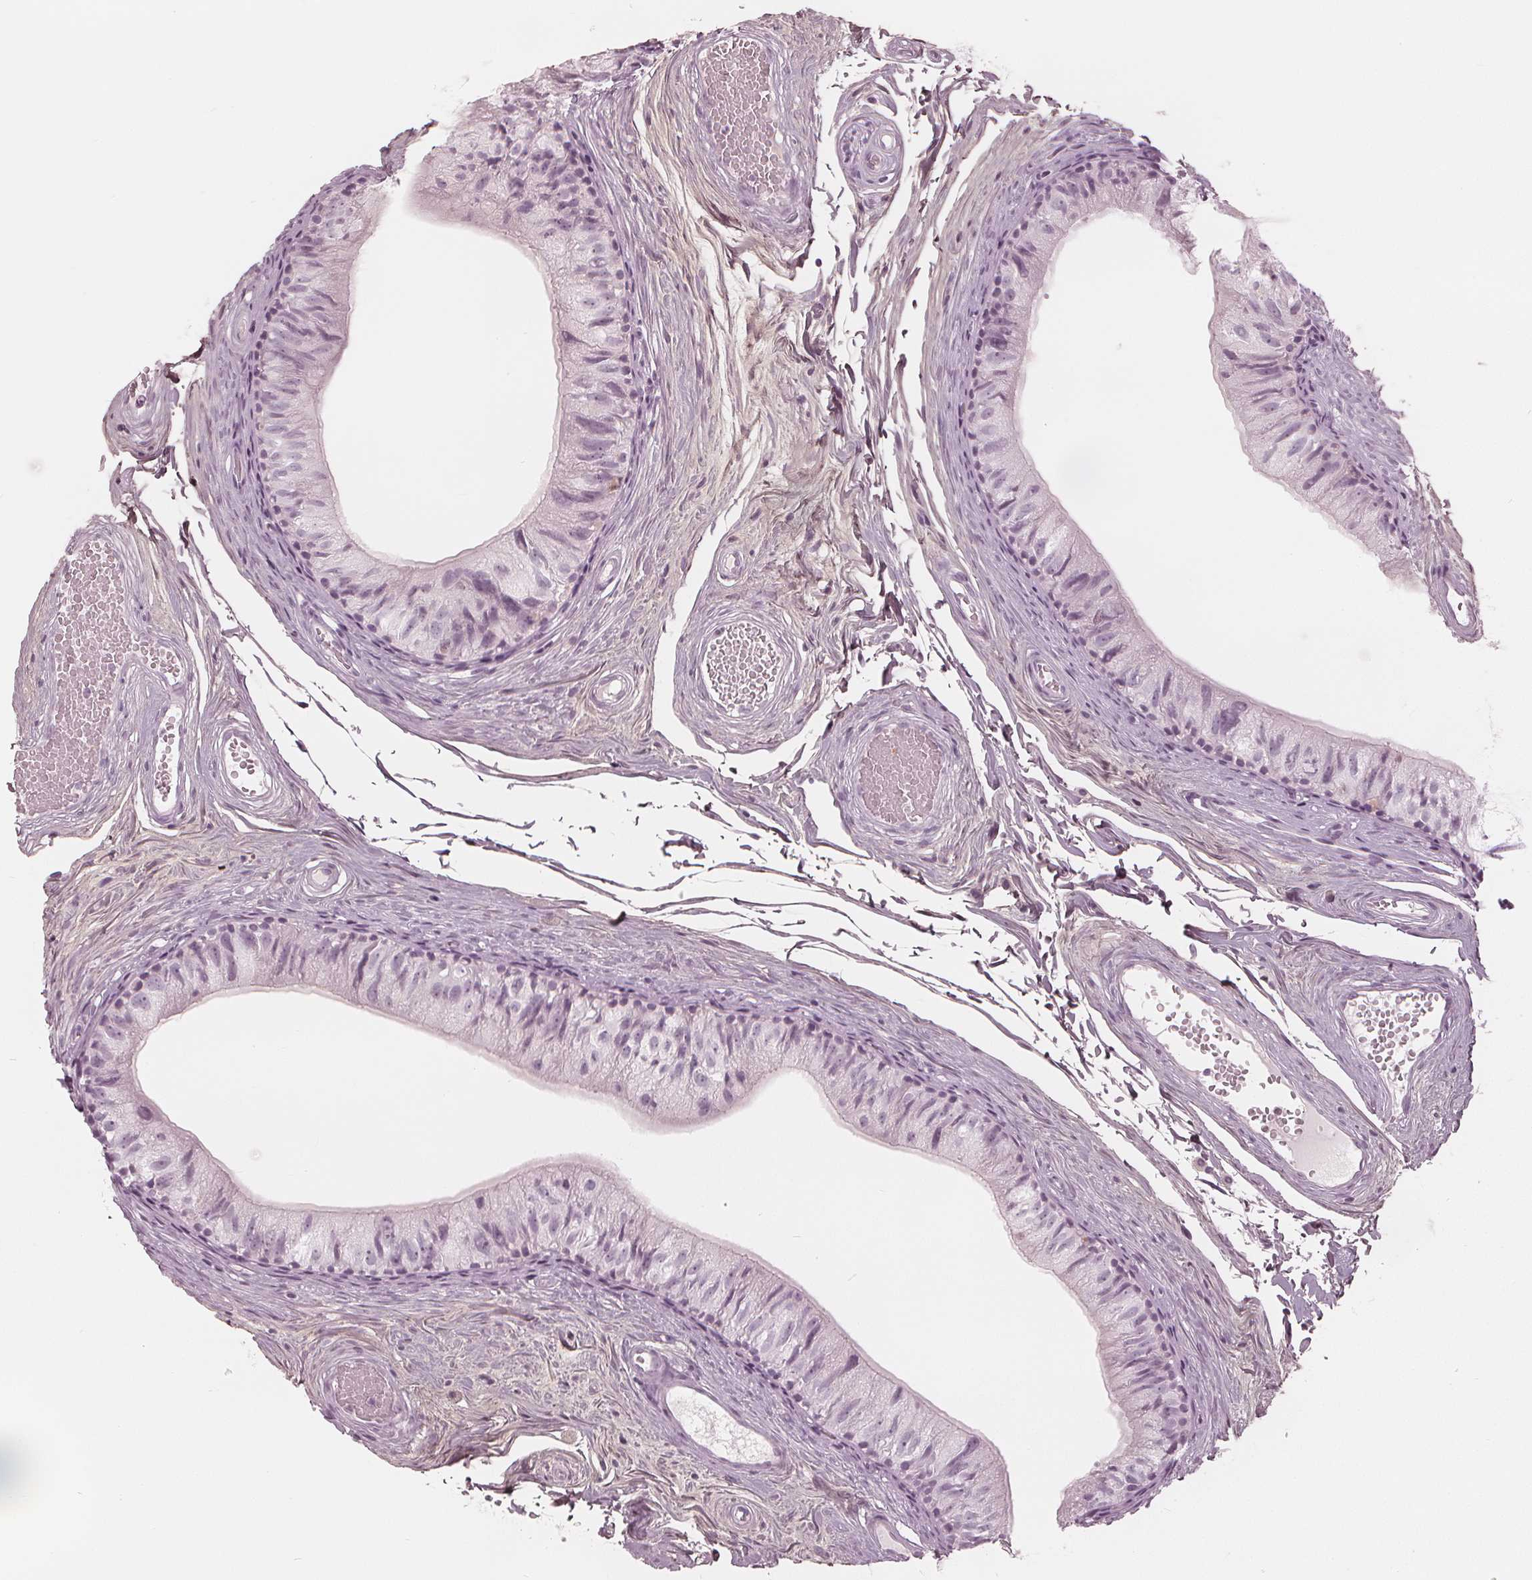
{"staining": {"intensity": "negative", "quantity": "none", "location": "none"}, "tissue": "epididymis", "cell_type": "Glandular cells", "image_type": "normal", "snomed": [{"axis": "morphology", "description": "Normal tissue, NOS"}, {"axis": "topography", "description": "Epididymis"}], "caption": "Immunohistochemistry (IHC) histopathology image of normal epididymis: human epididymis stained with DAB exhibits no significant protein expression in glandular cells.", "gene": "PAEP", "patient": {"sex": "male", "age": 45}}